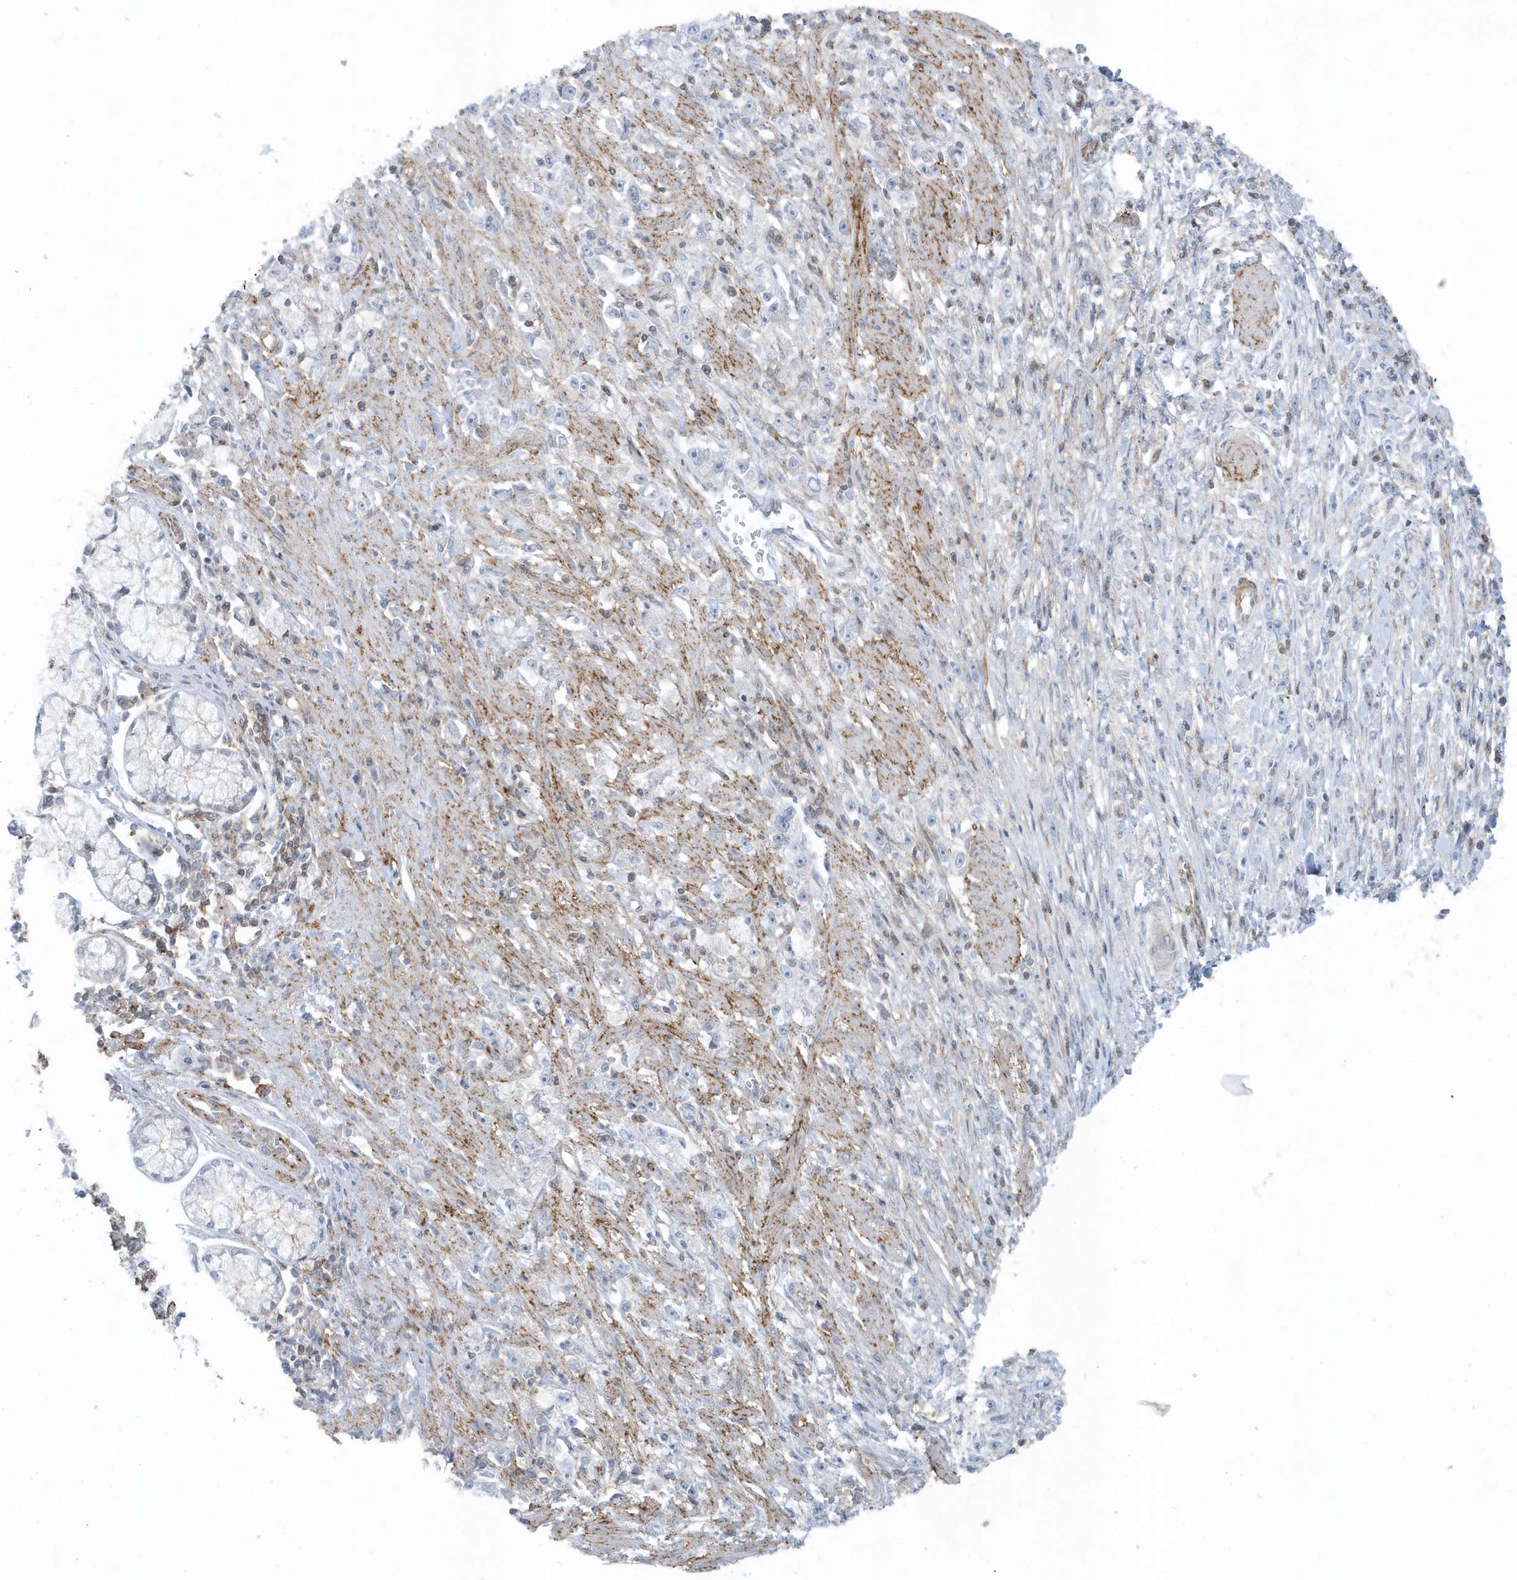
{"staining": {"intensity": "negative", "quantity": "none", "location": "none"}, "tissue": "stomach cancer", "cell_type": "Tumor cells", "image_type": "cancer", "snomed": [{"axis": "morphology", "description": "Adenocarcinoma, NOS"}, {"axis": "topography", "description": "Stomach"}], "caption": "Immunohistochemistry of stomach cancer reveals no expression in tumor cells. (DAB (3,3'-diaminobenzidine) immunohistochemistry visualized using brightfield microscopy, high magnification).", "gene": "CACNB2", "patient": {"sex": "female", "age": 59}}